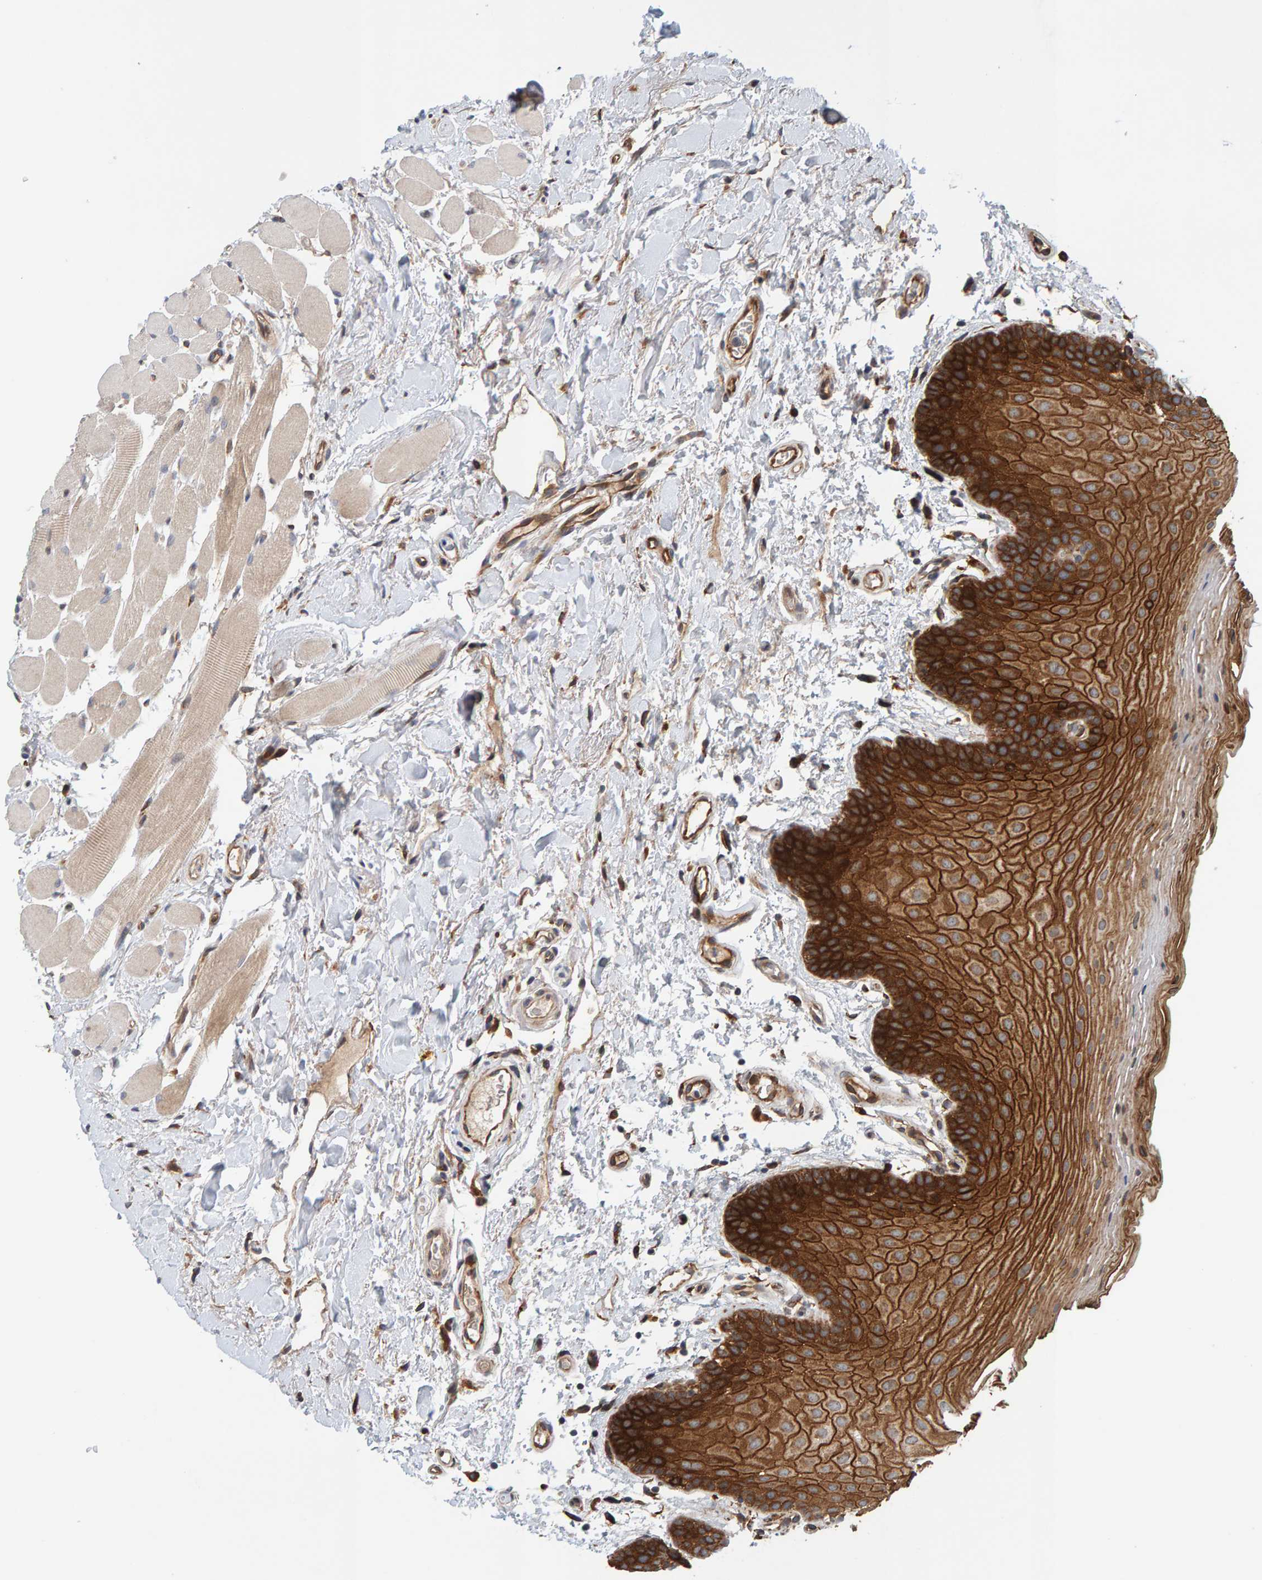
{"staining": {"intensity": "strong", "quantity": ">75%", "location": "cytoplasmic/membranous"}, "tissue": "oral mucosa", "cell_type": "Squamous epithelial cells", "image_type": "normal", "snomed": [{"axis": "morphology", "description": "Normal tissue, NOS"}, {"axis": "topography", "description": "Oral tissue"}], "caption": "Squamous epithelial cells show strong cytoplasmic/membranous expression in approximately >75% of cells in unremarkable oral mucosa. Nuclei are stained in blue.", "gene": "BAIAP2", "patient": {"sex": "male", "age": 62}}